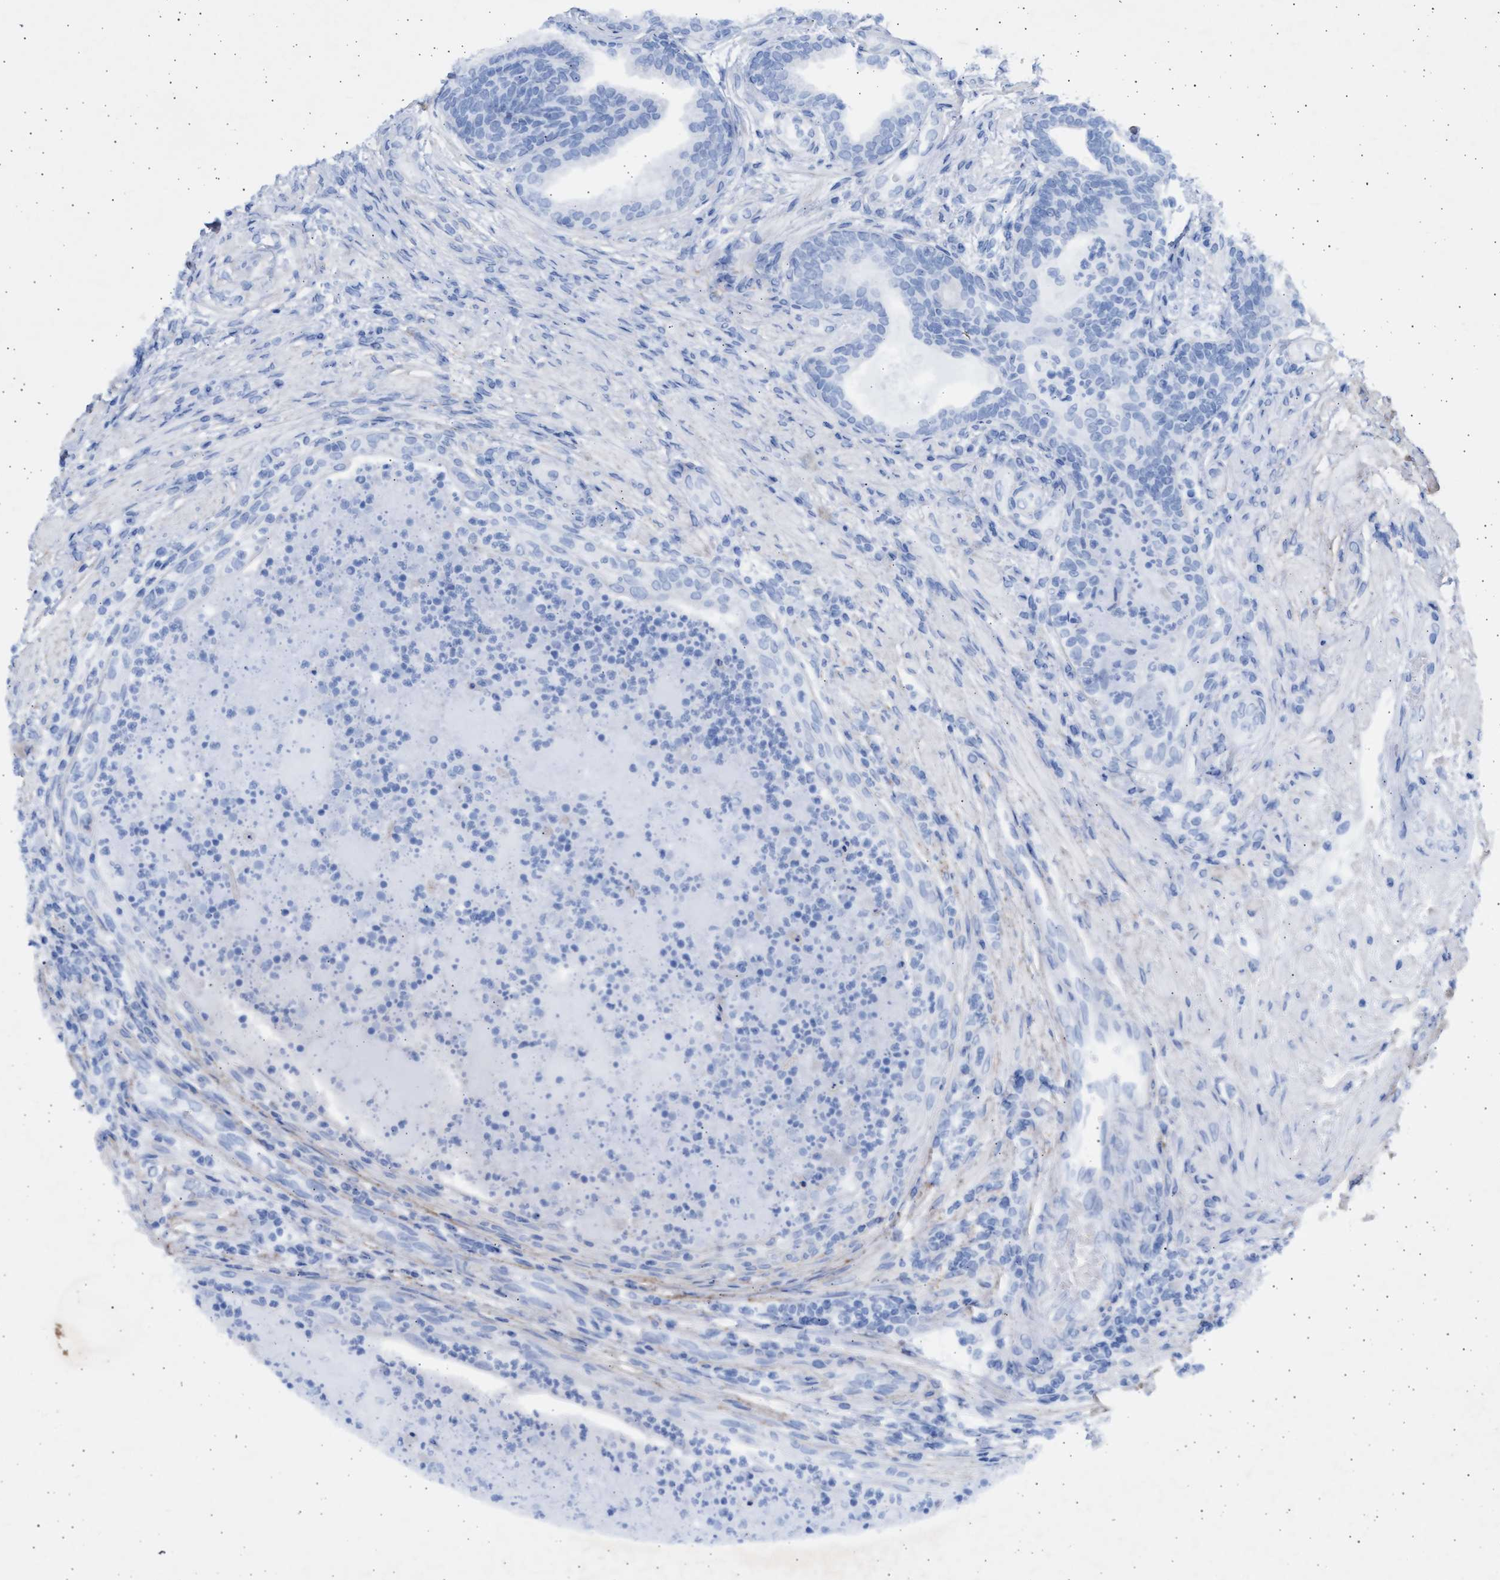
{"staining": {"intensity": "weak", "quantity": "<25%", "location": "cytoplasmic/membranous"}, "tissue": "prostate", "cell_type": "Glandular cells", "image_type": "normal", "snomed": [{"axis": "morphology", "description": "Normal tissue, NOS"}, {"axis": "topography", "description": "Prostate"}], "caption": "The micrograph displays no significant staining in glandular cells of prostate. (Brightfield microscopy of DAB (3,3'-diaminobenzidine) immunohistochemistry (IHC) at high magnification).", "gene": "NBR1", "patient": {"sex": "male", "age": 76}}